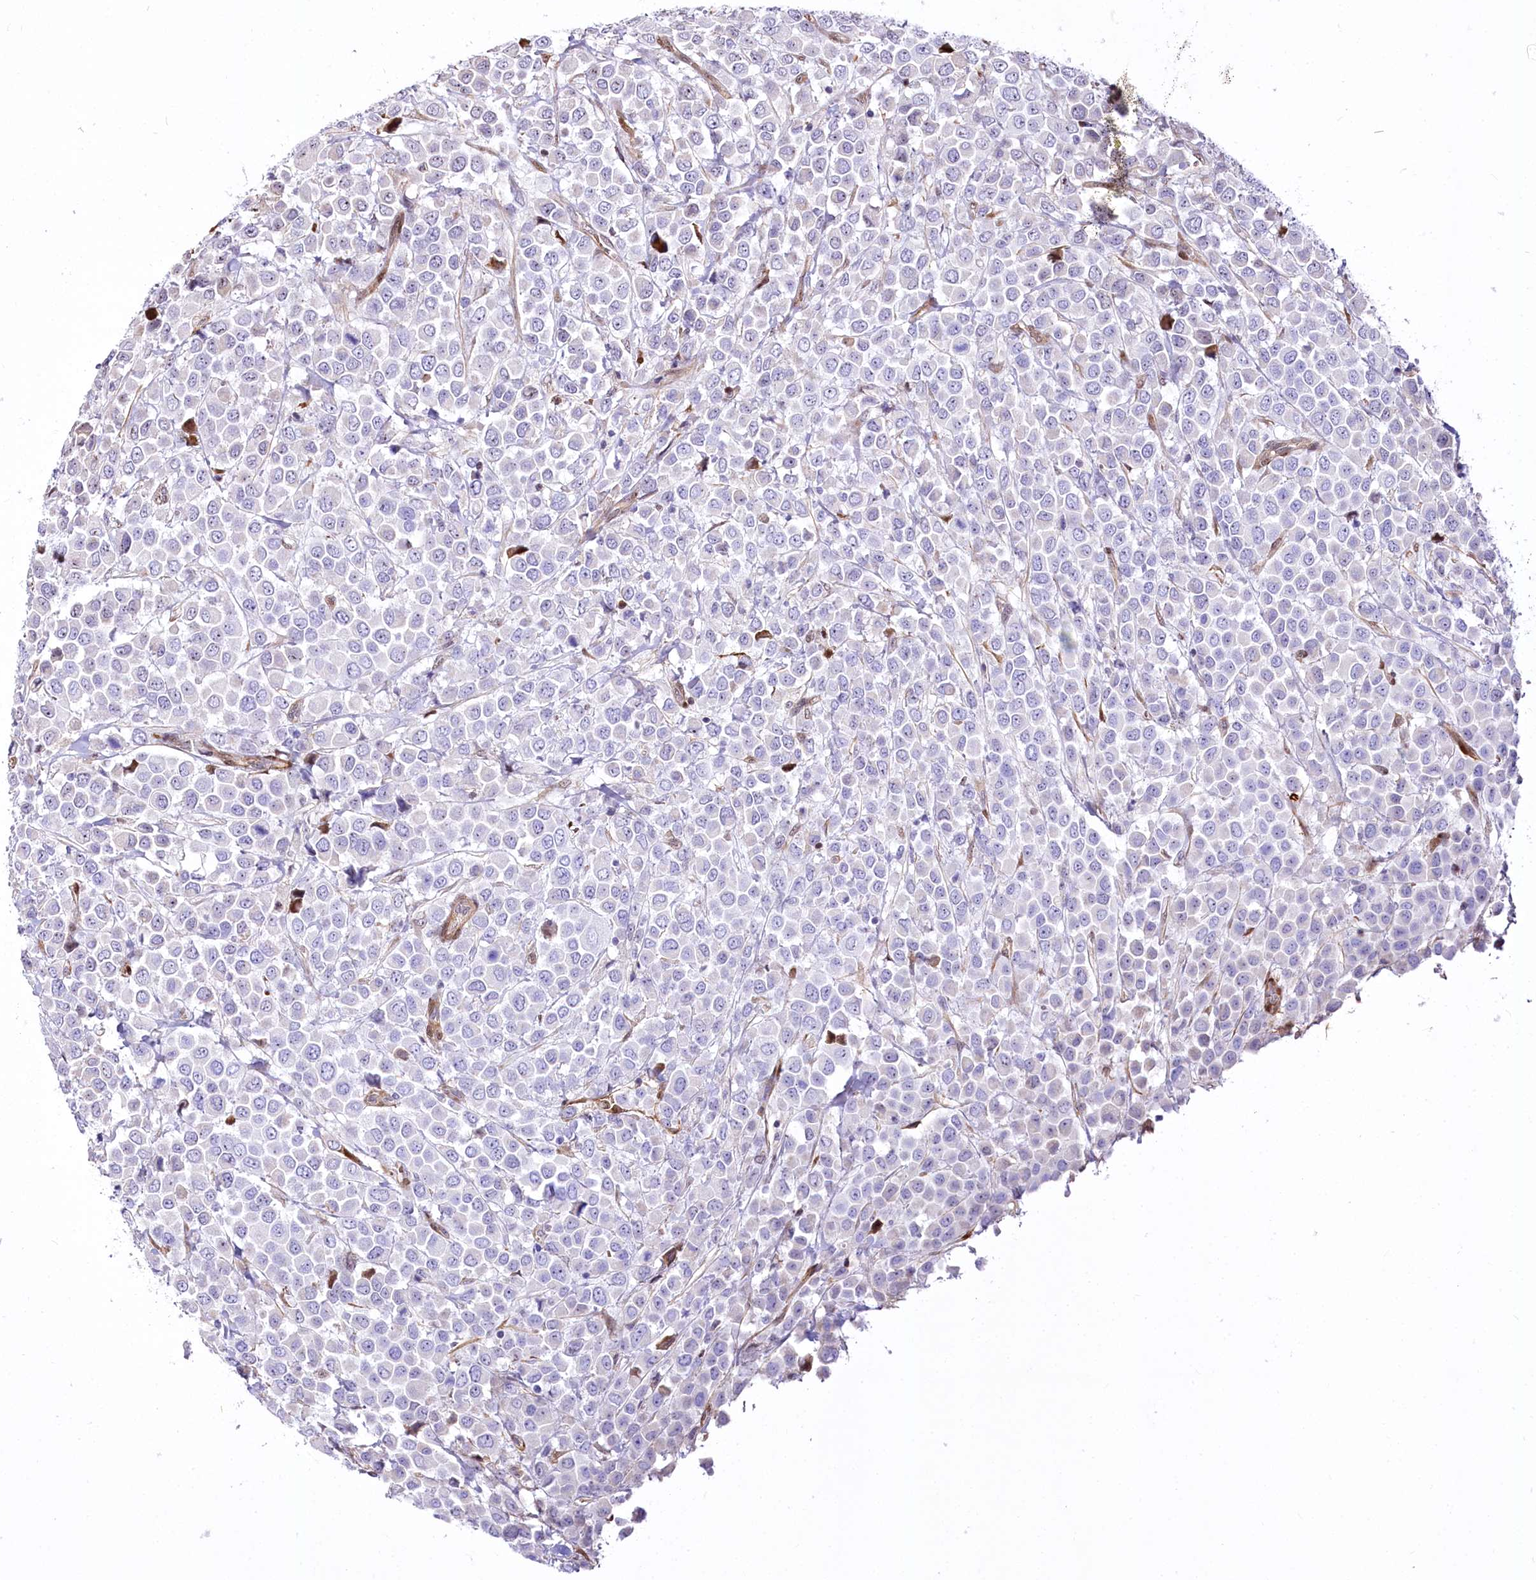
{"staining": {"intensity": "negative", "quantity": "none", "location": "none"}, "tissue": "breast cancer", "cell_type": "Tumor cells", "image_type": "cancer", "snomed": [{"axis": "morphology", "description": "Duct carcinoma"}, {"axis": "topography", "description": "Breast"}], "caption": "Tumor cells show no significant expression in breast cancer.", "gene": "PTMS", "patient": {"sex": "female", "age": 61}}